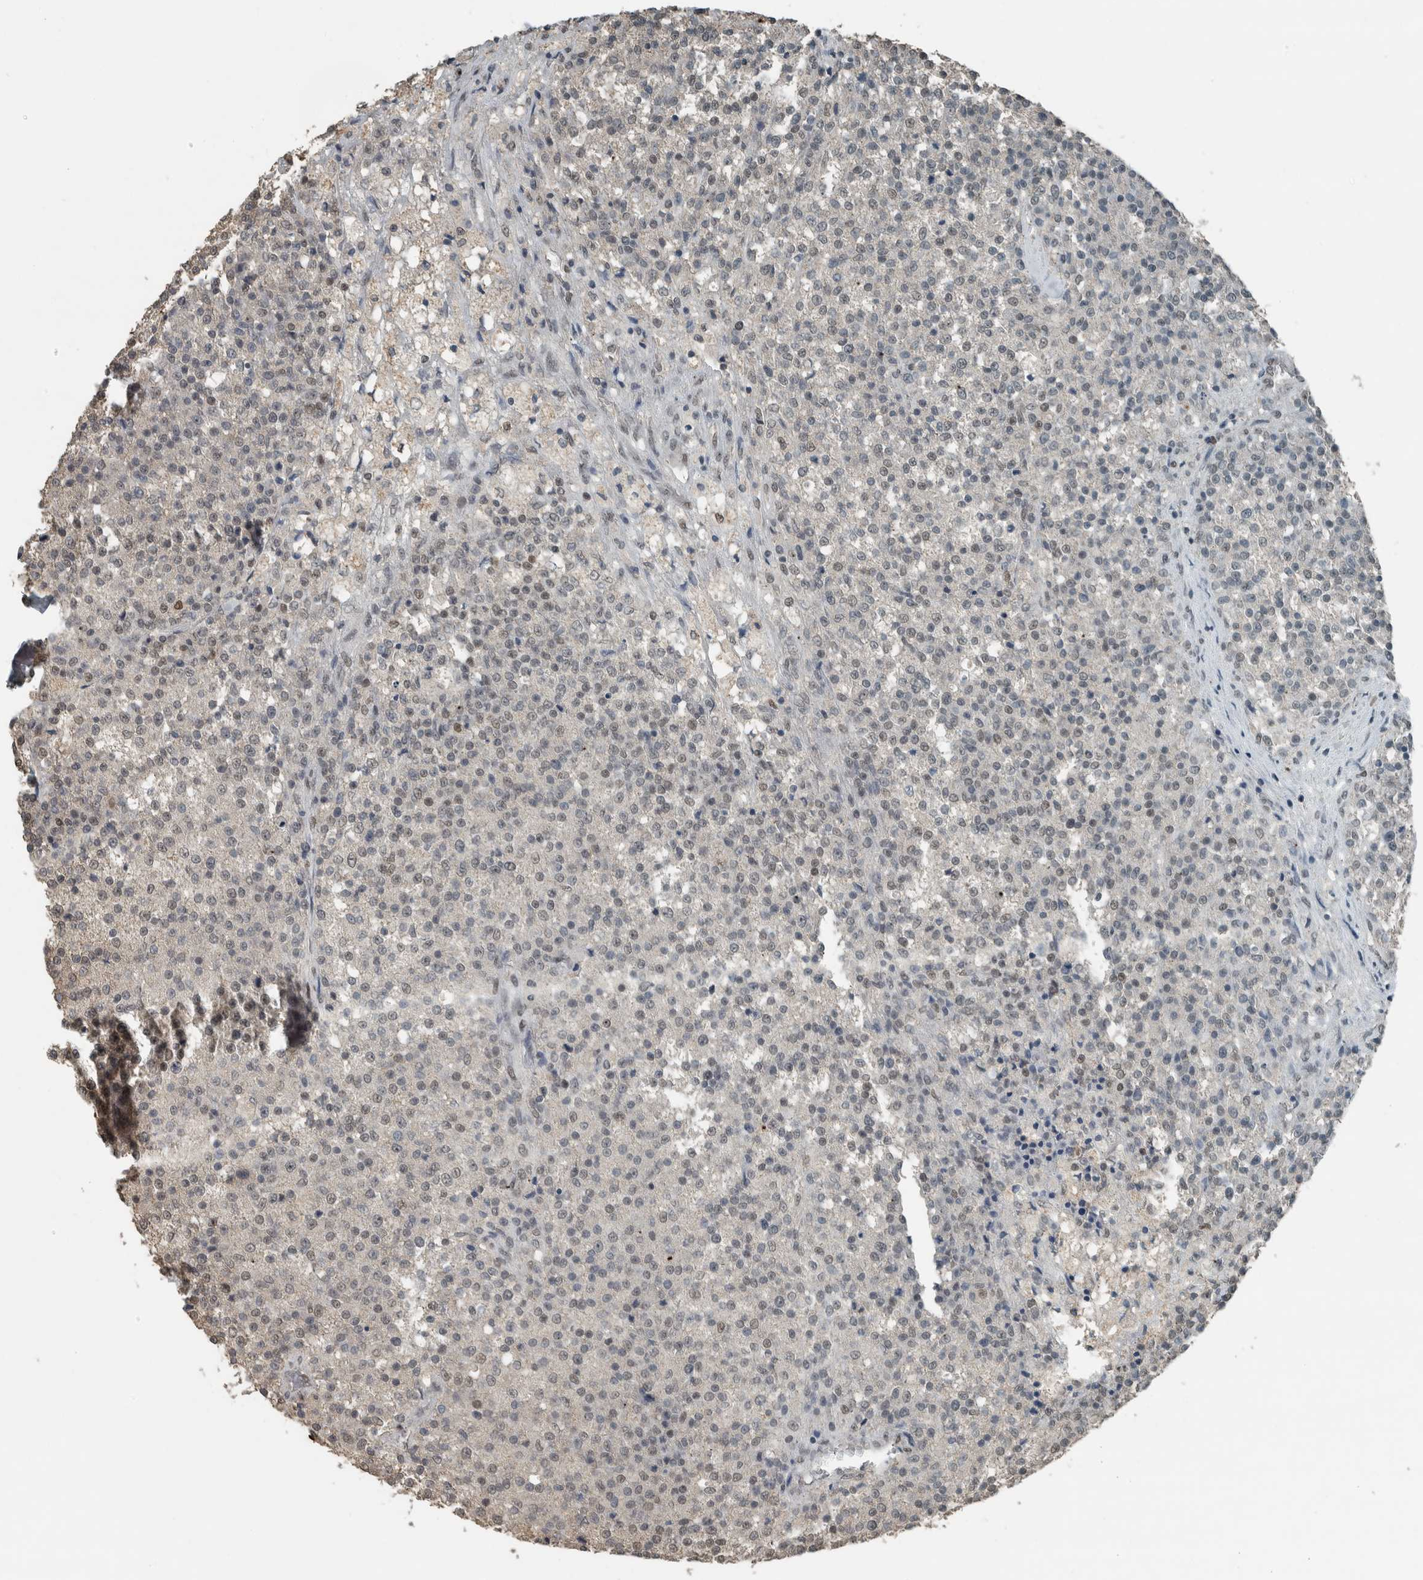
{"staining": {"intensity": "weak", "quantity": "25%-75%", "location": "nuclear"}, "tissue": "testis cancer", "cell_type": "Tumor cells", "image_type": "cancer", "snomed": [{"axis": "morphology", "description": "Seminoma, NOS"}, {"axis": "topography", "description": "Testis"}], "caption": "Immunohistochemistry (IHC) micrograph of neoplastic tissue: human testis cancer (seminoma) stained using immunohistochemistry (IHC) exhibits low levels of weak protein expression localized specifically in the nuclear of tumor cells, appearing as a nuclear brown color.", "gene": "ZNF24", "patient": {"sex": "male", "age": 59}}